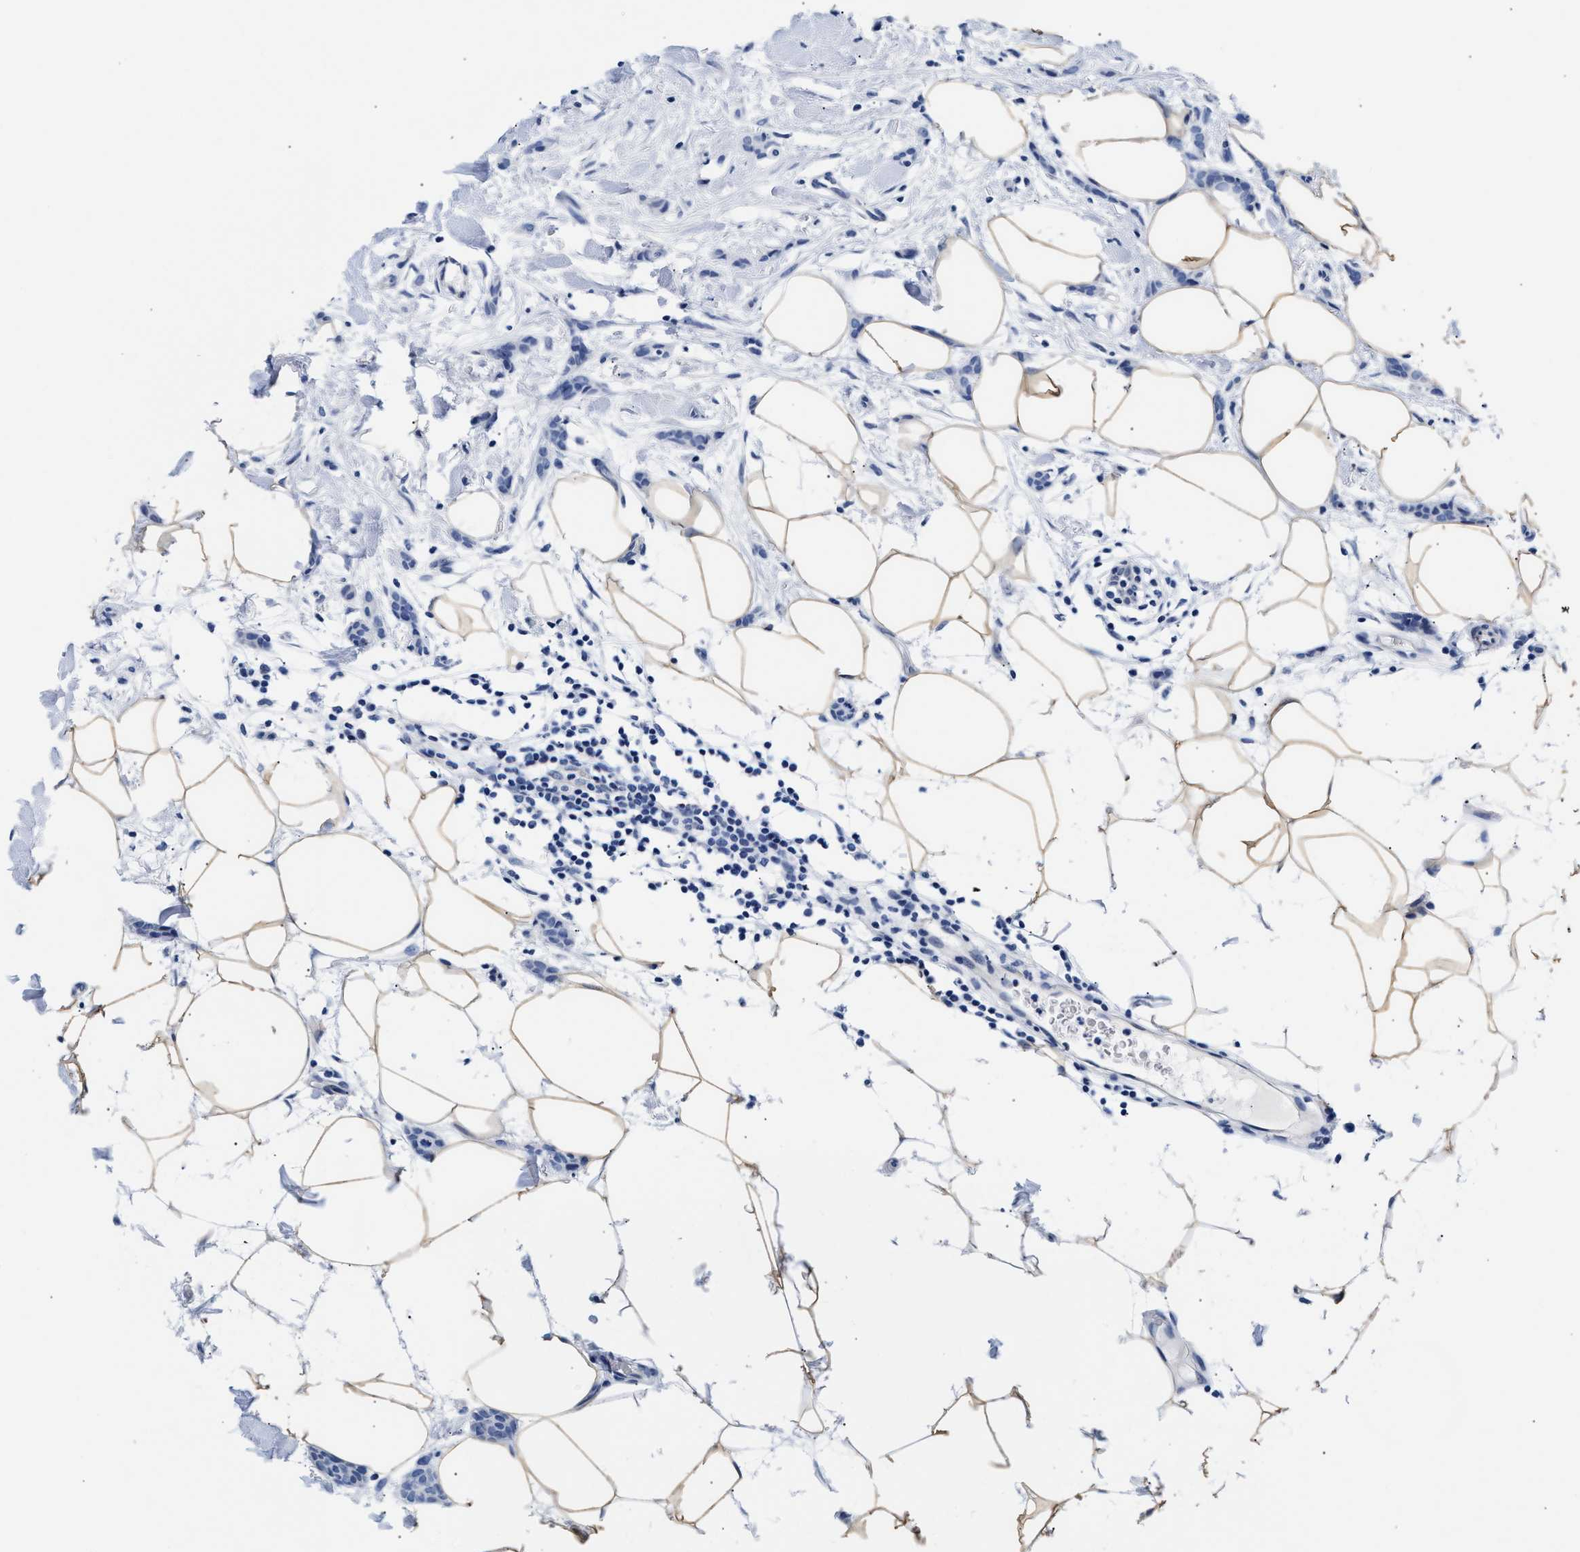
{"staining": {"intensity": "negative", "quantity": "none", "location": "none"}, "tissue": "breast cancer", "cell_type": "Tumor cells", "image_type": "cancer", "snomed": [{"axis": "morphology", "description": "Lobular carcinoma"}, {"axis": "topography", "description": "Skin"}, {"axis": "topography", "description": "Breast"}], "caption": "Lobular carcinoma (breast) was stained to show a protein in brown. There is no significant staining in tumor cells. Nuclei are stained in blue.", "gene": "TRIM29", "patient": {"sex": "female", "age": 46}}